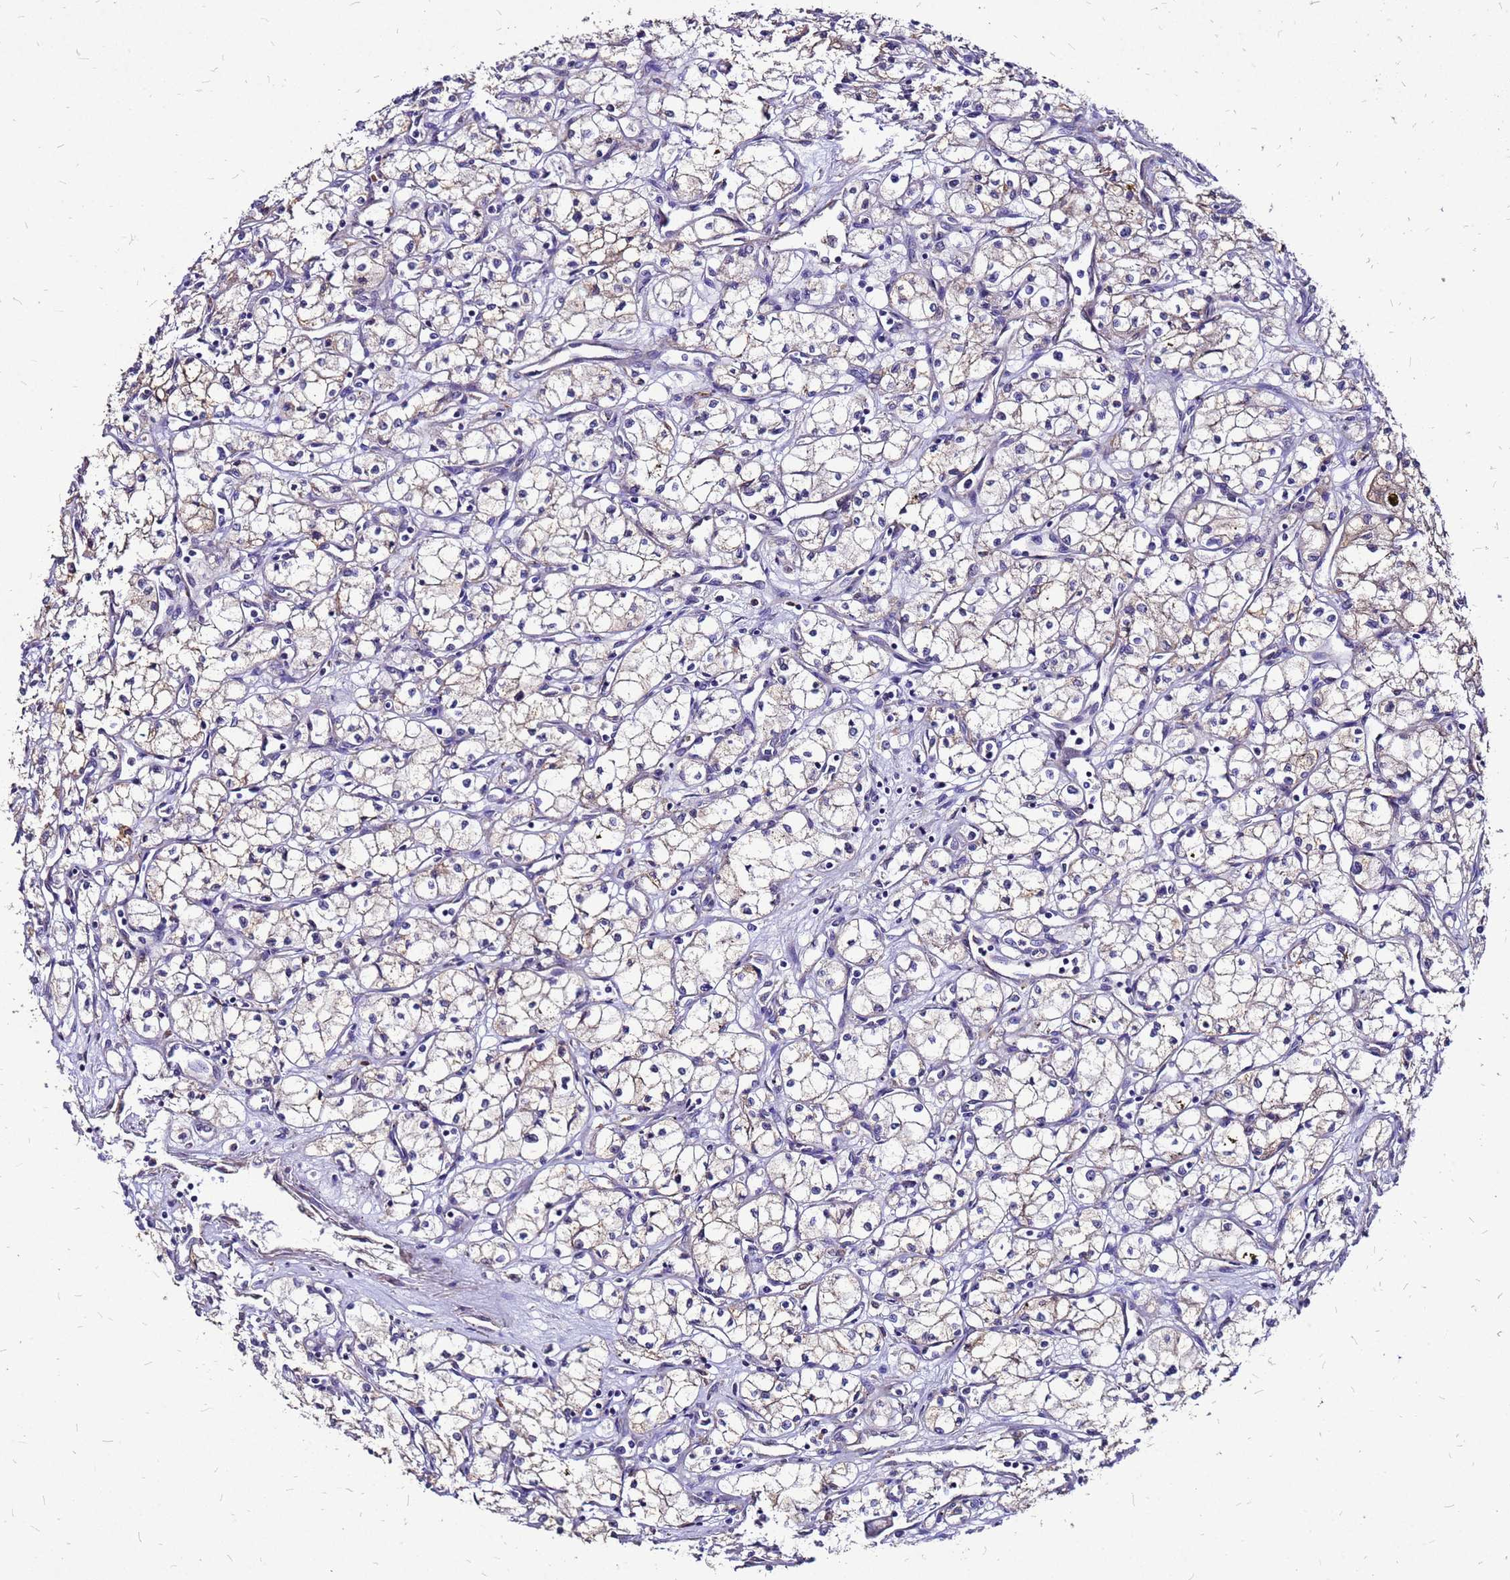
{"staining": {"intensity": "negative", "quantity": "none", "location": "none"}, "tissue": "renal cancer", "cell_type": "Tumor cells", "image_type": "cancer", "snomed": [{"axis": "morphology", "description": "Adenocarcinoma, NOS"}, {"axis": "topography", "description": "Kidney"}], "caption": "Tumor cells show no significant protein expression in renal adenocarcinoma.", "gene": "DUSP23", "patient": {"sex": "male", "age": 59}}